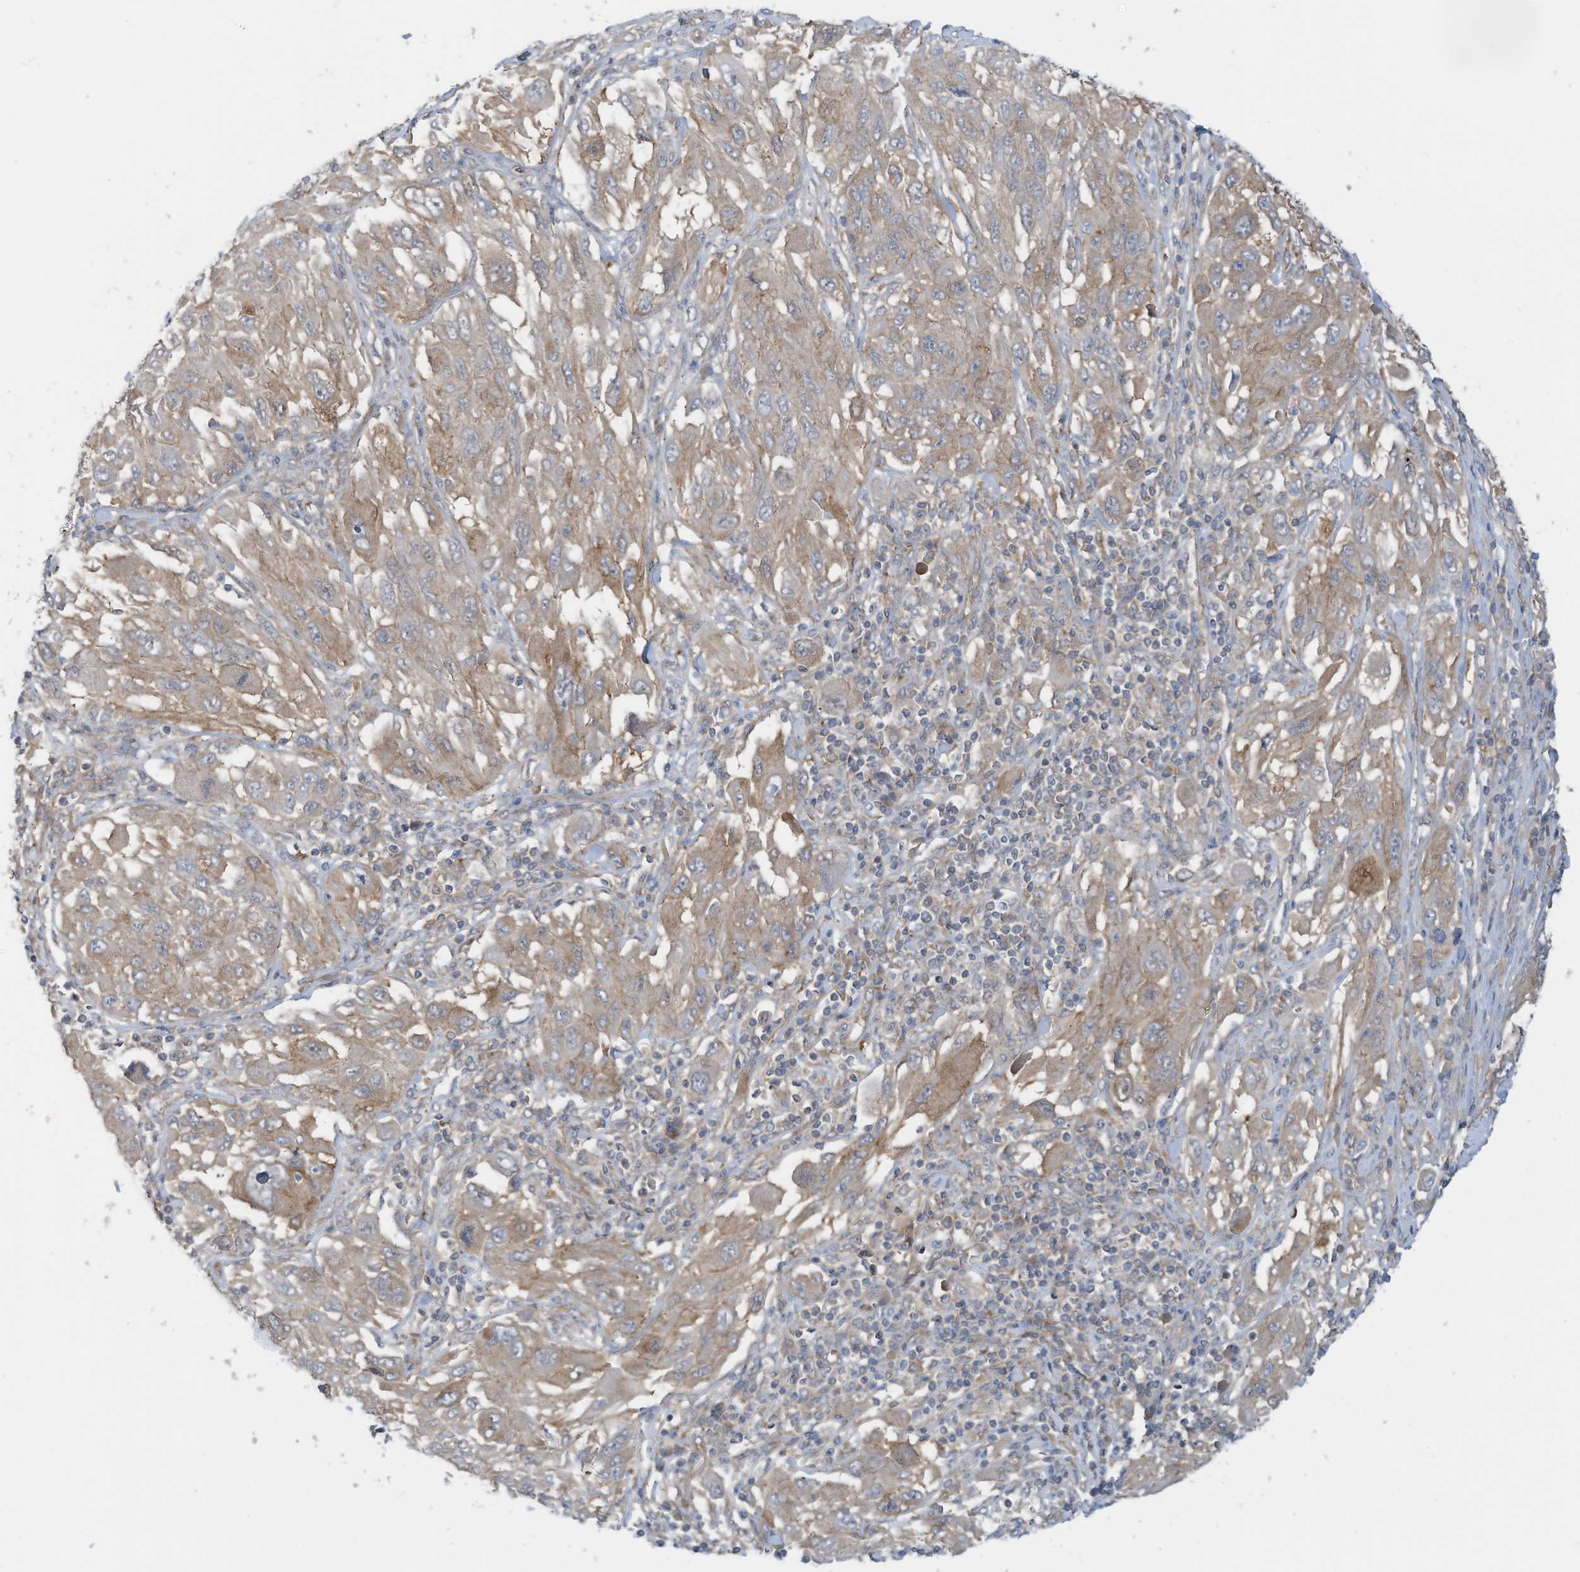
{"staining": {"intensity": "weak", "quantity": ">75%", "location": "cytoplasmic/membranous"}, "tissue": "melanoma", "cell_type": "Tumor cells", "image_type": "cancer", "snomed": [{"axis": "morphology", "description": "Malignant melanoma, NOS"}, {"axis": "topography", "description": "Skin"}], "caption": "Malignant melanoma was stained to show a protein in brown. There is low levels of weak cytoplasmic/membranous staining in about >75% of tumor cells. (DAB (3,3'-diaminobenzidine) IHC with brightfield microscopy, high magnification).", "gene": "REPS1", "patient": {"sex": "female", "age": 91}}